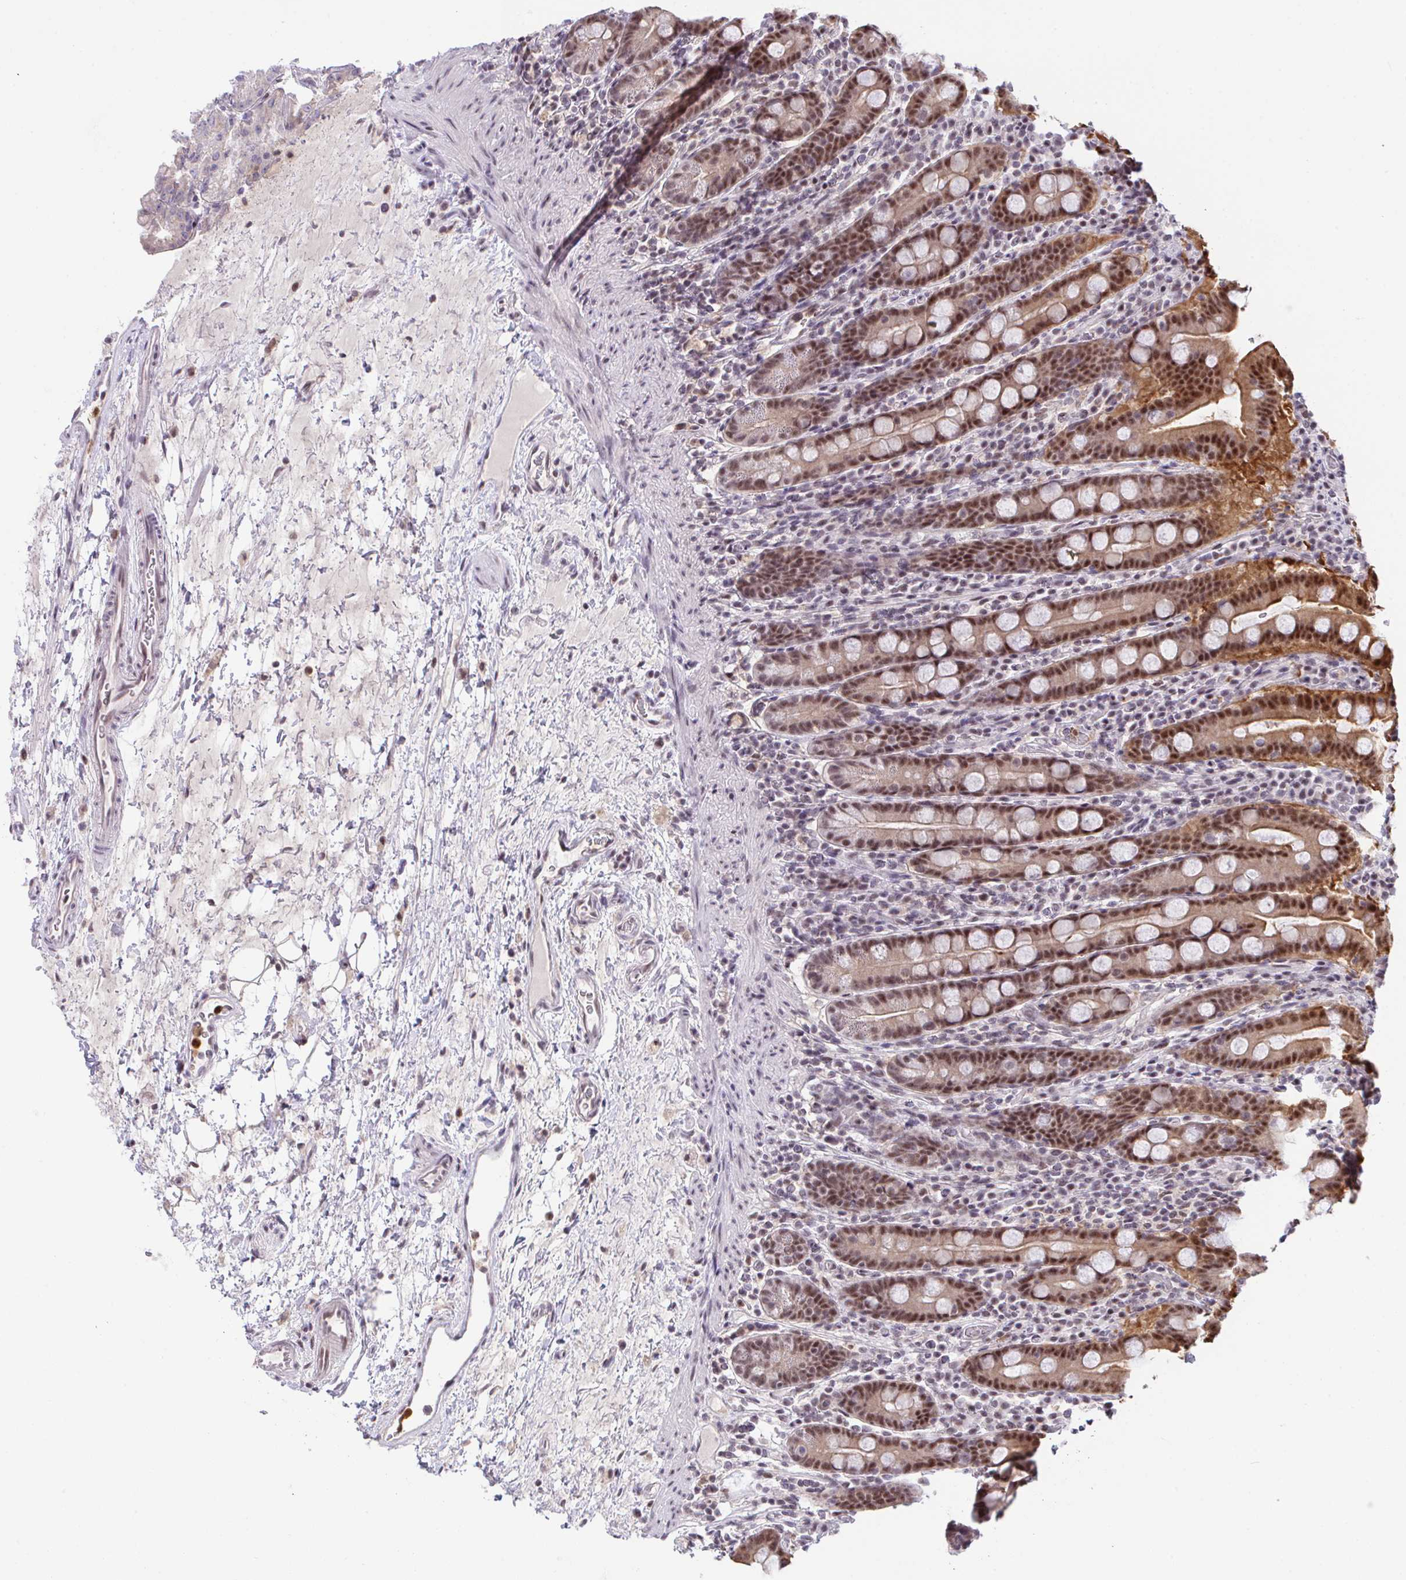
{"staining": {"intensity": "strong", "quantity": ">75%", "location": "cytoplasmic/membranous,nuclear"}, "tissue": "small intestine", "cell_type": "Glandular cells", "image_type": "normal", "snomed": [{"axis": "morphology", "description": "Normal tissue, NOS"}, {"axis": "topography", "description": "Small intestine"}], "caption": "This is a histology image of IHC staining of benign small intestine, which shows strong positivity in the cytoplasmic/membranous,nuclear of glandular cells.", "gene": "OR6K3", "patient": {"sex": "male", "age": 26}}